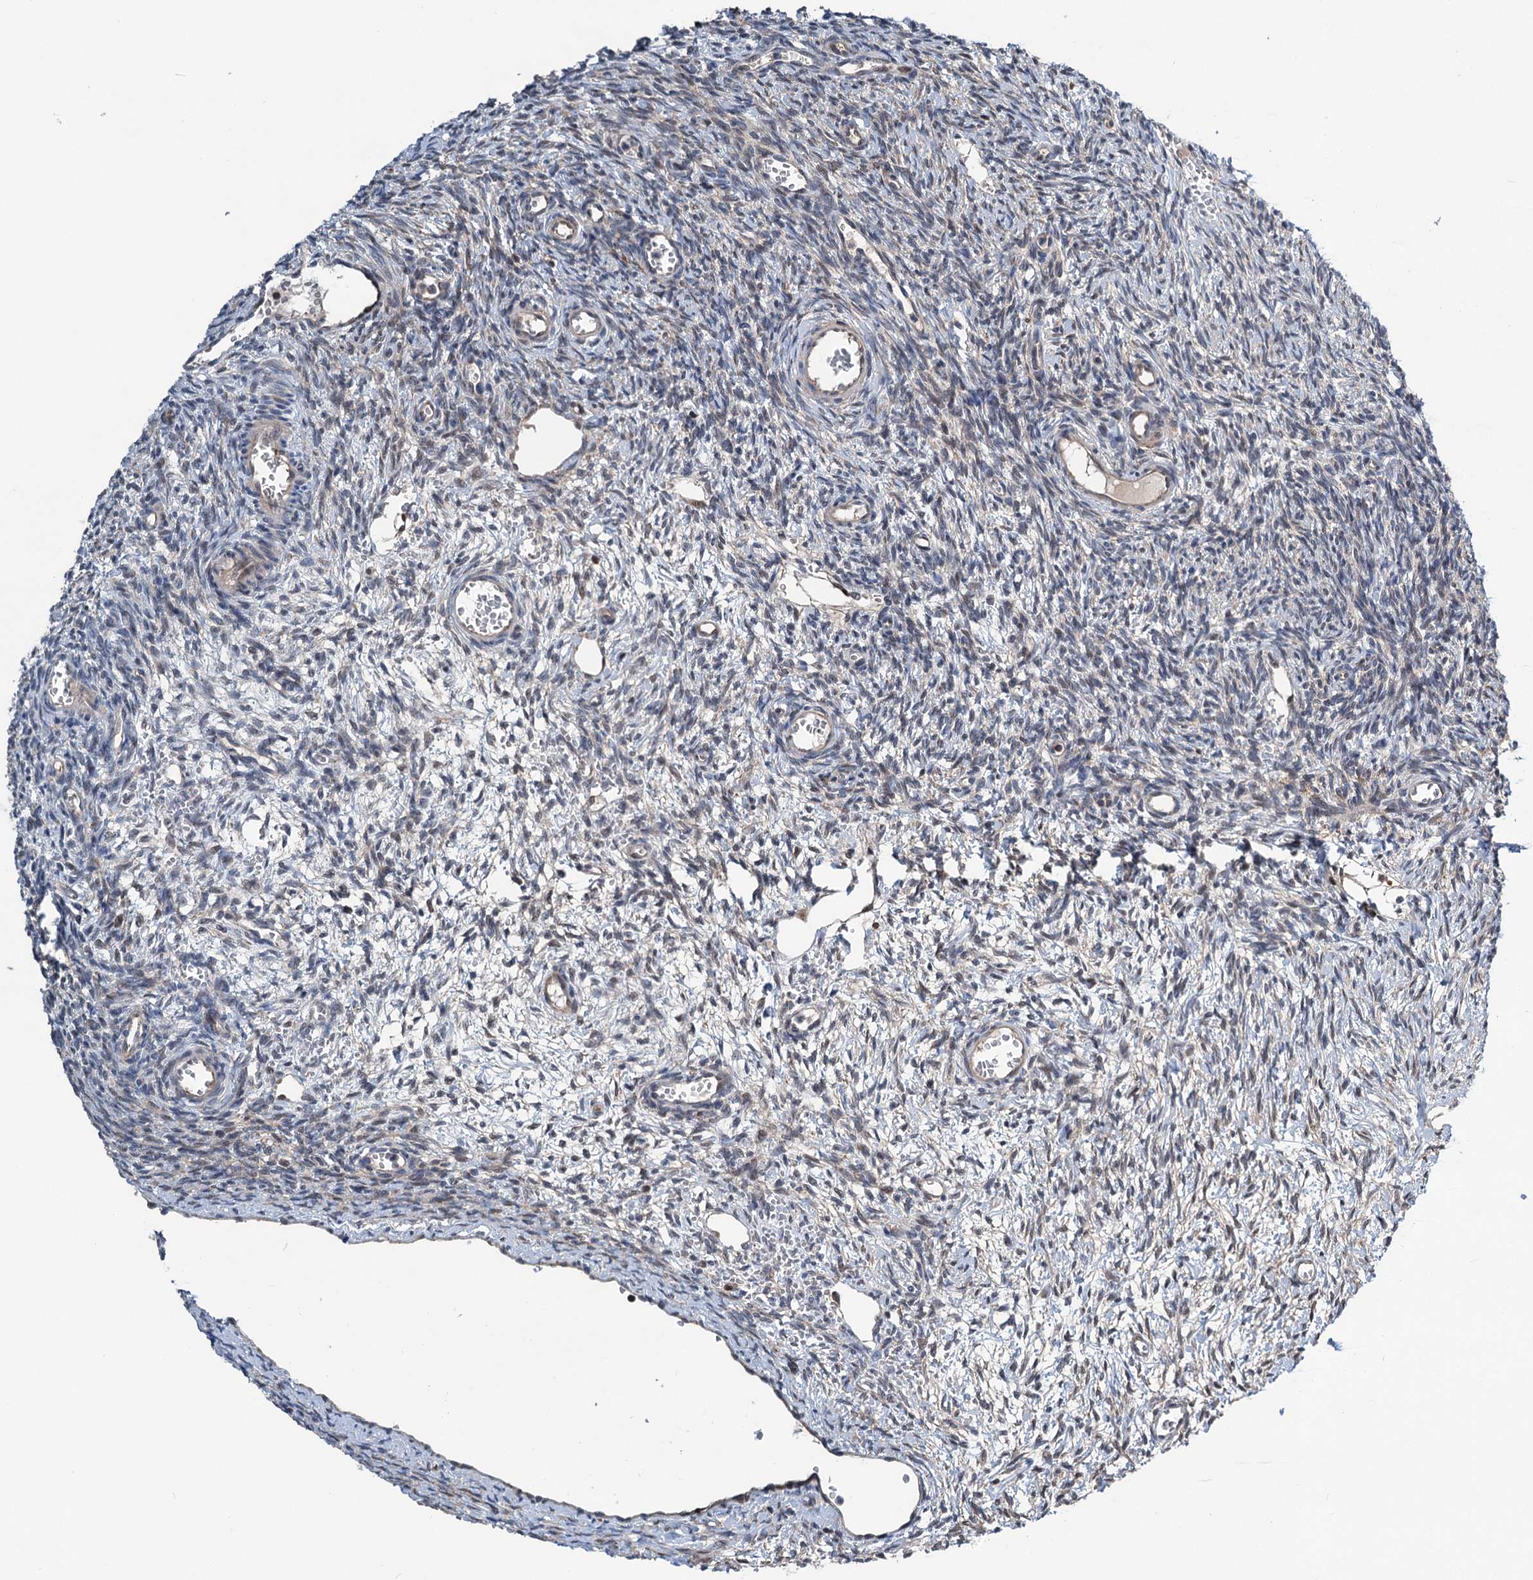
{"staining": {"intensity": "moderate", "quantity": ">75%", "location": "cytoplasmic/membranous,nuclear"}, "tissue": "ovary", "cell_type": "Follicle cells", "image_type": "normal", "snomed": [{"axis": "morphology", "description": "Normal tissue, NOS"}, {"axis": "topography", "description": "Ovary"}], "caption": "Protein expression analysis of benign ovary reveals moderate cytoplasmic/membranous,nuclear expression in about >75% of follicle cells. (brown staining indicates protein expression, while blue staining denotes nuclei).", "gene": "GPBP1", "patient": {"sex": "female", "age": 39}}